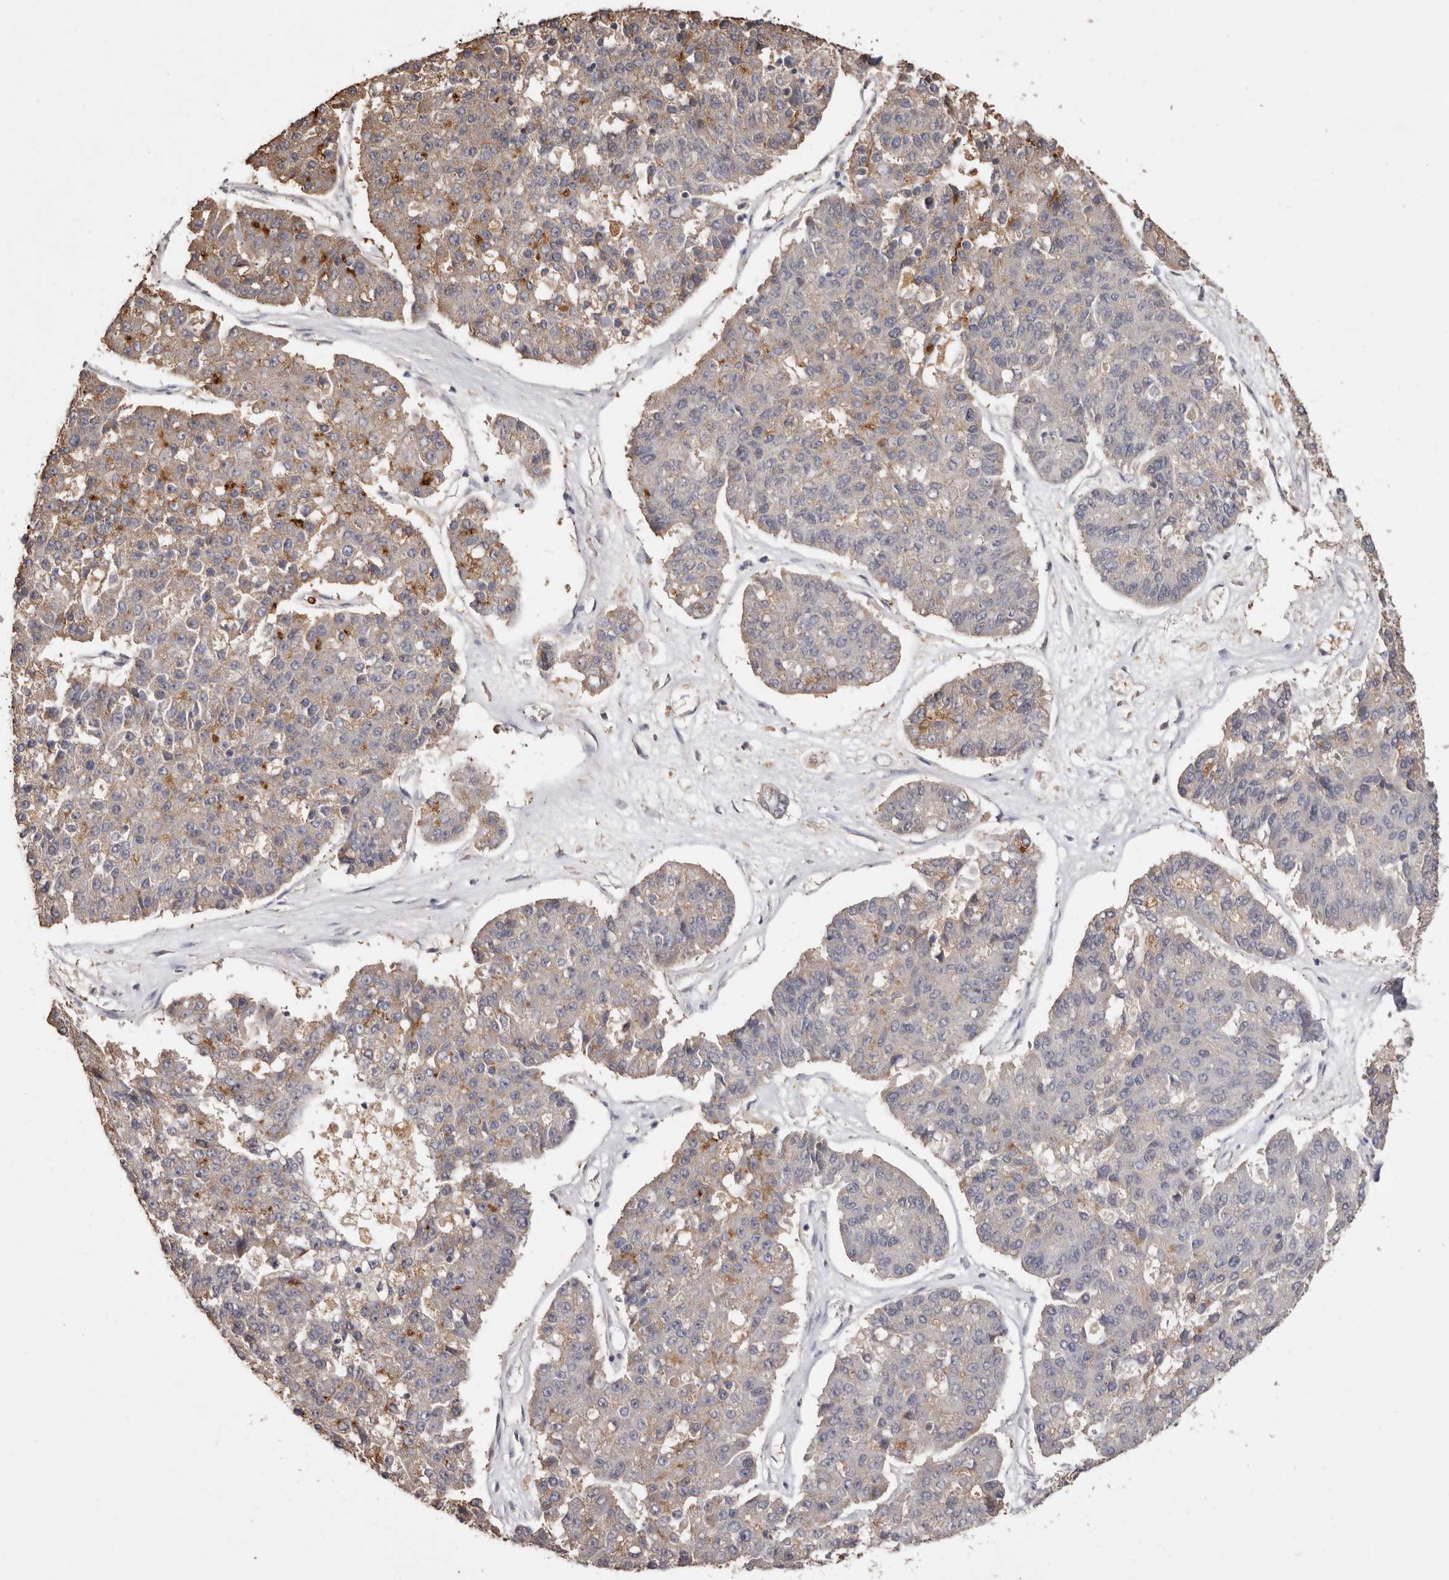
{"staining": {"intensity": "moderate", "quantity": "<25%", "location": "cytoplasmic/membranous"}, "tissue": "pancreatic cancer", "cell_type": "Tumor cells", "image_type": "cancer", "snomed": [{"axis": "morphology", "description": "Adenocarcinoma, NOS"}, {"axis": "topography", "description": "Pancreas"}], "caption": "Immunohistochemistry (IHC) histopathology image of human adenocarcinoma (pancreatic) stained for a protein (brown), which shows low levels of moderate cytoplasmic/membranous expression in about <25% of tumor cells.", "gene": "GRAMD2A", "patient": {"sex": "male", "age": 50}}